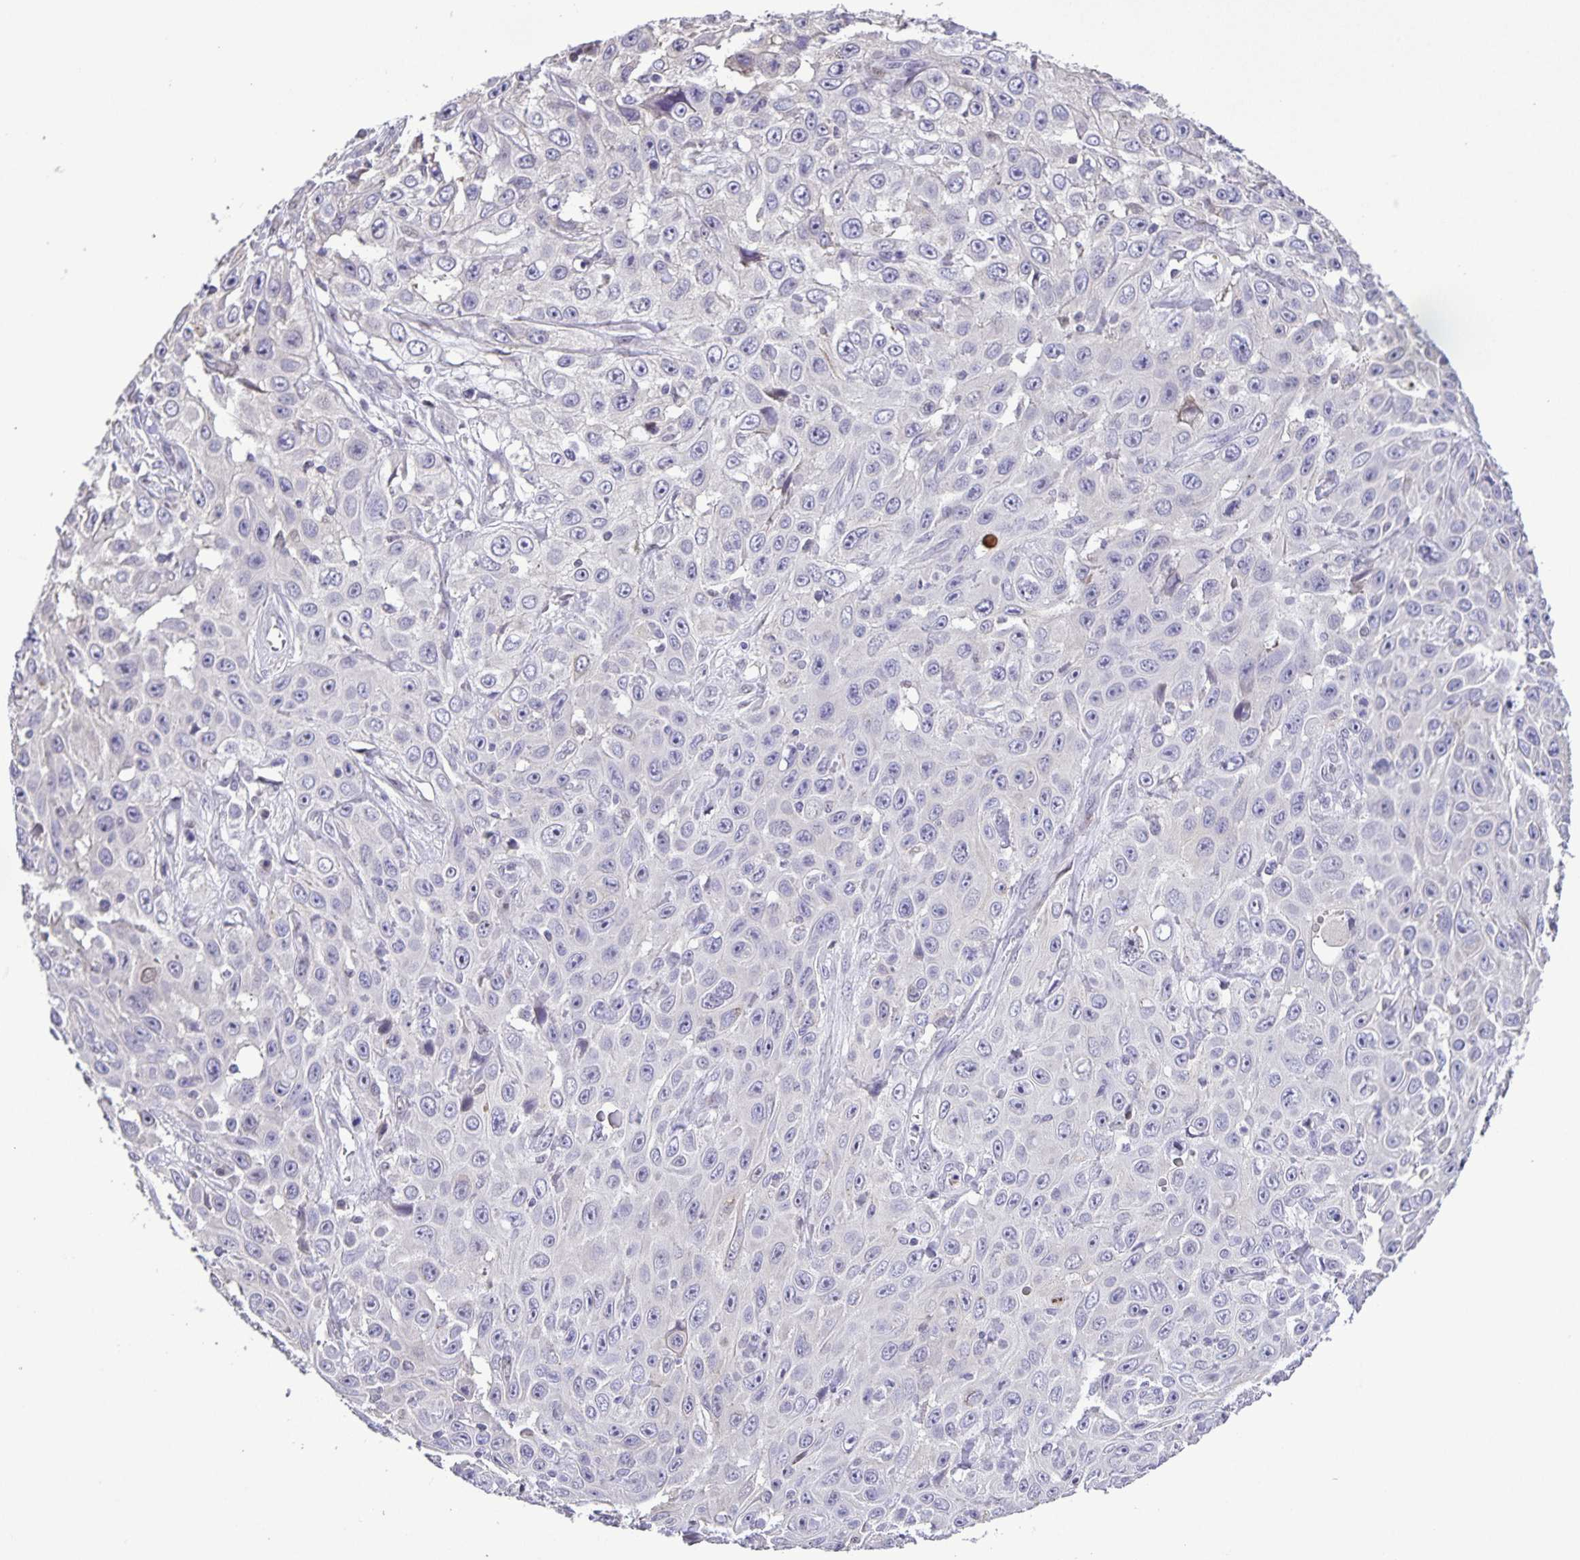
{"staining": {"intensity": "negative", "quantity": "none", "location": "none"}, "tissue": "skin cancer", "cell_type": "Tumor cells", "image_type": "cancer", "snomed": [{"axis": "morphology", "description": "Squamous cell carcinoma, NOS"}, {"axis": "topography", "description": "Skin"}], "caption": "DAB (3,3'-diaminobenzidine) immunohistochemical staining of human skin squamous cell carcinoma reveals no significant positivity in tumor cells.", "gene": "ONECUT2", "patient": {"sex": "male", "age": 82}}